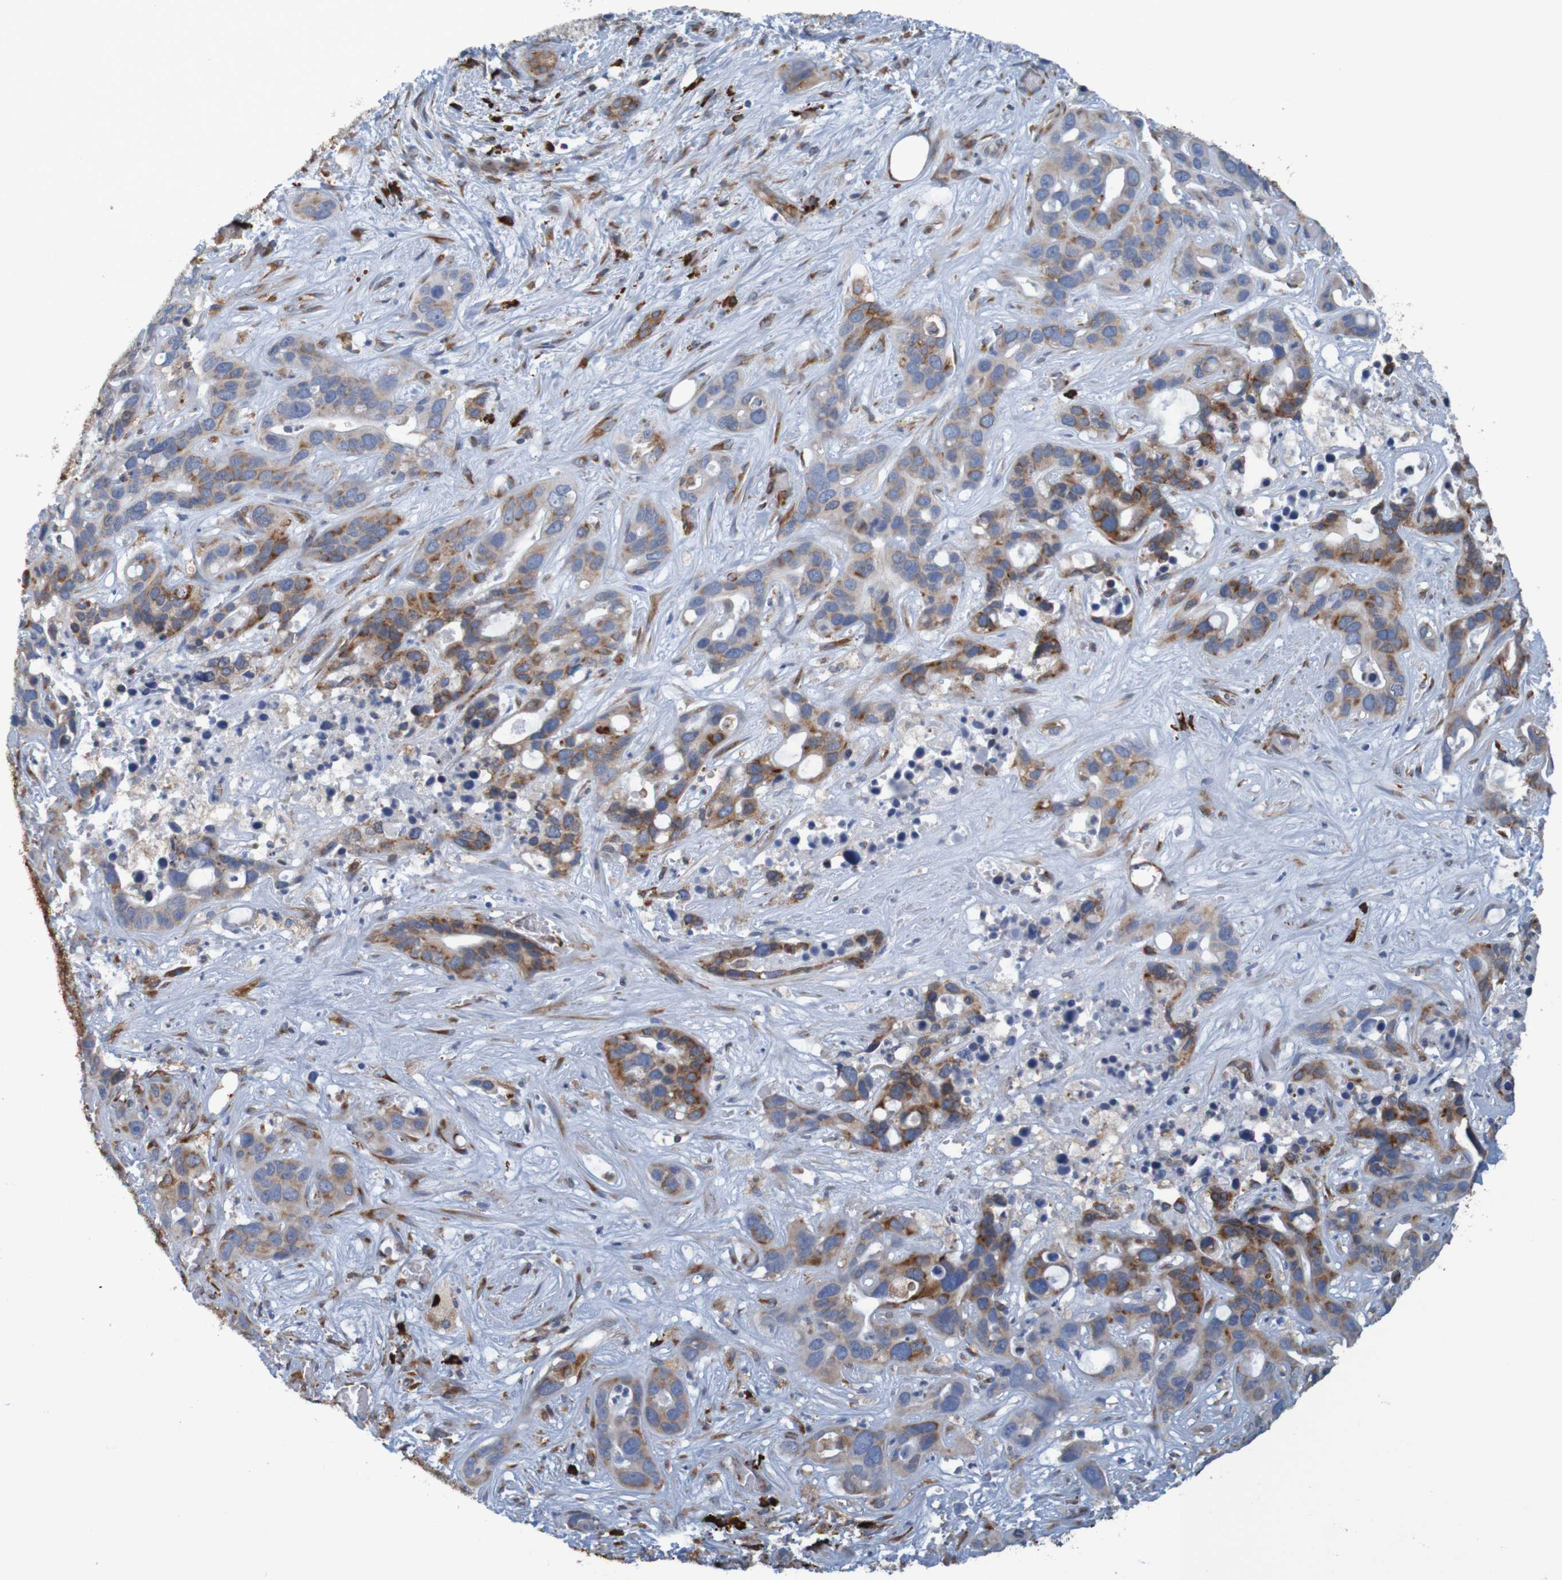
{"staining": {"intensity": "weak", "quantity": "25%-75%", "location": "cytoplasmic/membranous"}, "tissue": "liver cancer", "cell_type": "Tumor cells", "image_type": "cancer", "snomed": [{"axis": "morphology", "description": "Cholangiocarcinoma"}, {"axis": "topography", "description": "Liver"}], "caption": "A brown stain labels weak cytoplasmic/membranous staining of a protein in human liver cancer (cholangiocarcinoma) tumor cells. The protein of interest is stained brown, and the nuclei are stained in blue (DAB IHC with brightfield microscopy, high magnification).", "gene": "SSR1", "patient": {"sex": "female", "age": 65}}